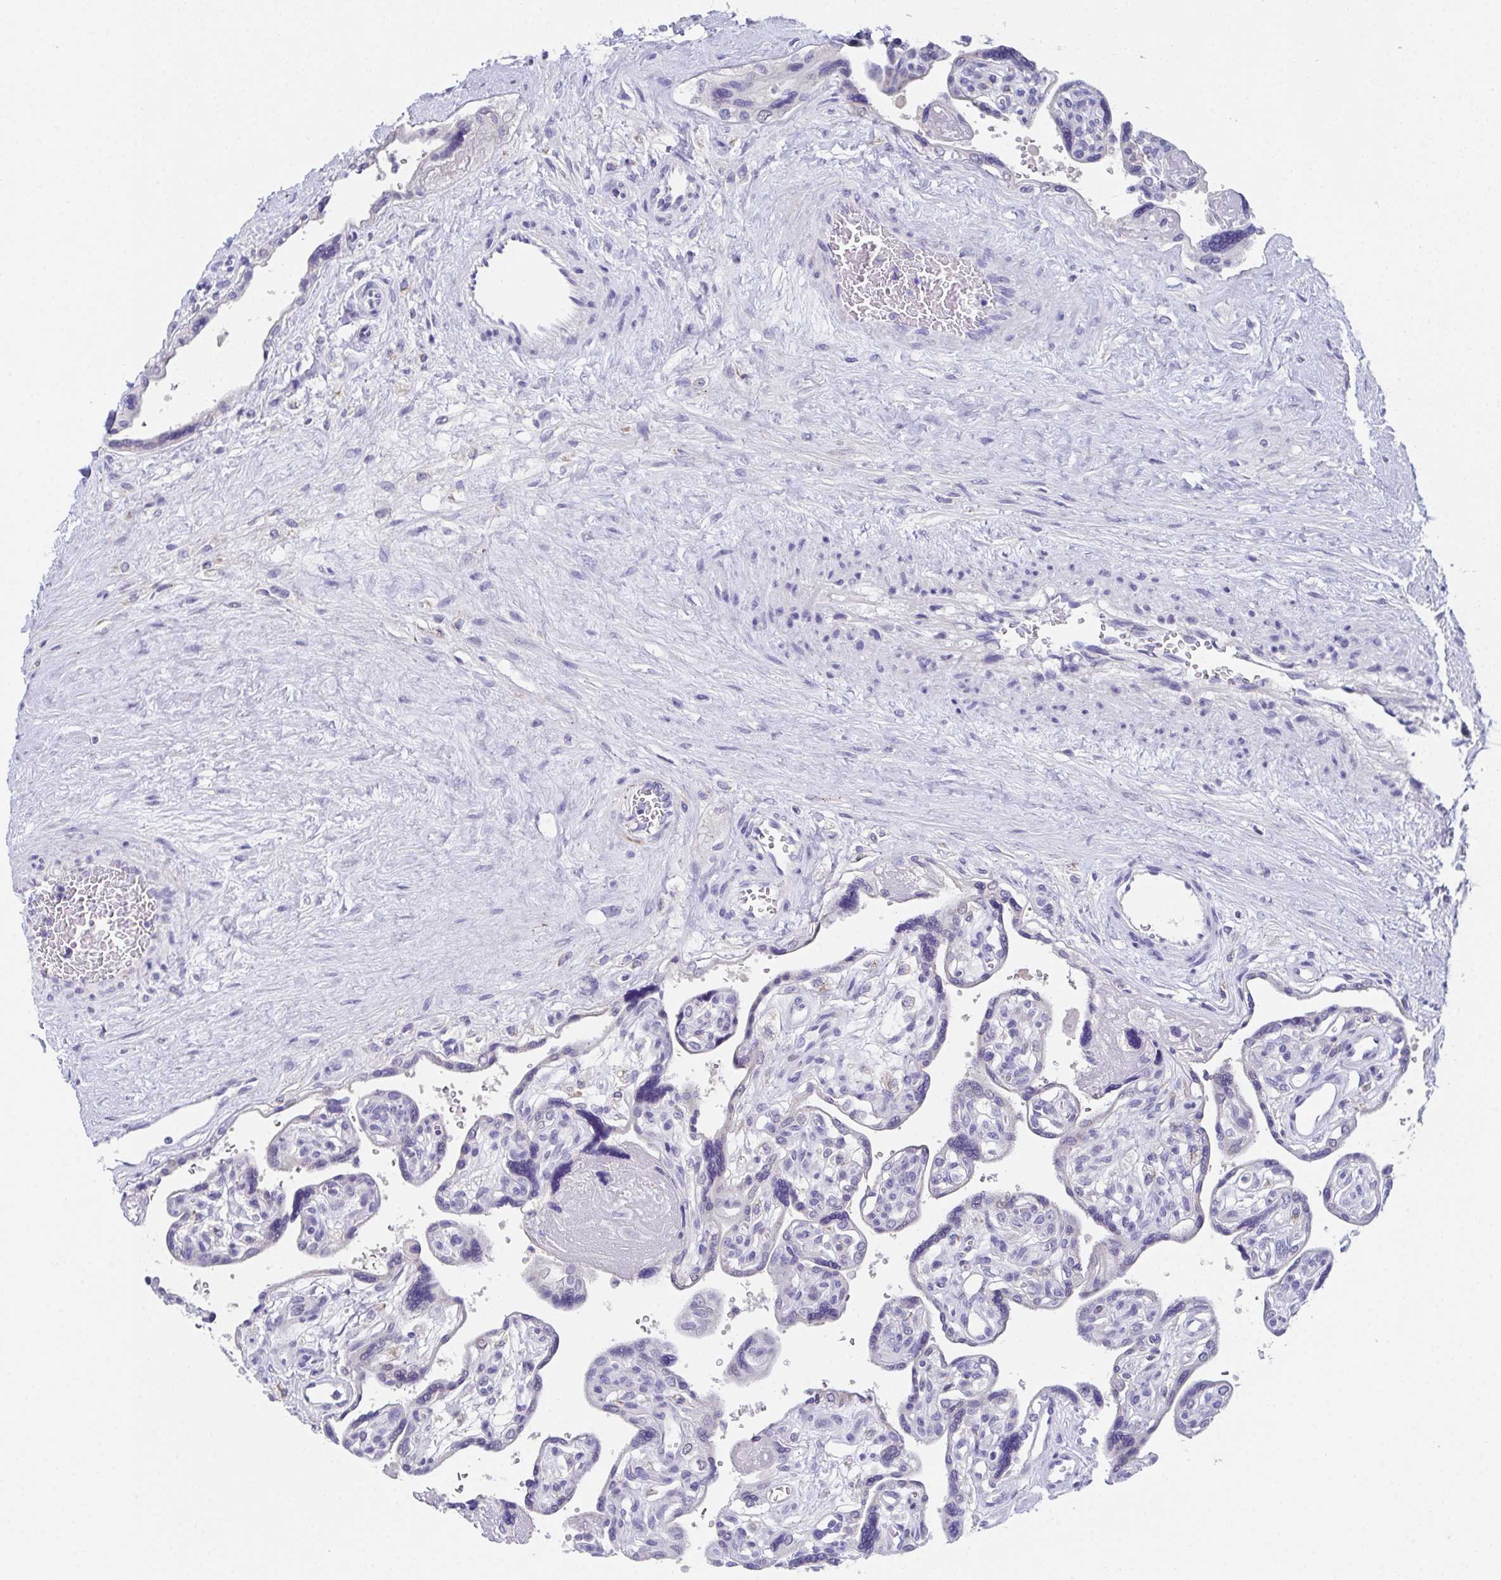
{"staining": {"intensity": "weak", "quantity": "<25%", "location": "nuclear"}, "tissue": "placenta", "cell_type": "Decidual cells", "image_type": "normal", "snomed": [{"axis": "morphology", "description": "Normal tissue, NOS"}, {"axis": "topography", "description": "Placenta"}], "caption": "Image shows no significant protein staining in decidual cells of unremarkable placenta. The staining is performed using DAB (3,3'-diaminobenzidine) brown chromogen with nuclei counter-stained in using hematoxylin.", "gene": "SSC4D", "patient": {"sex": "female", "age": 39}}